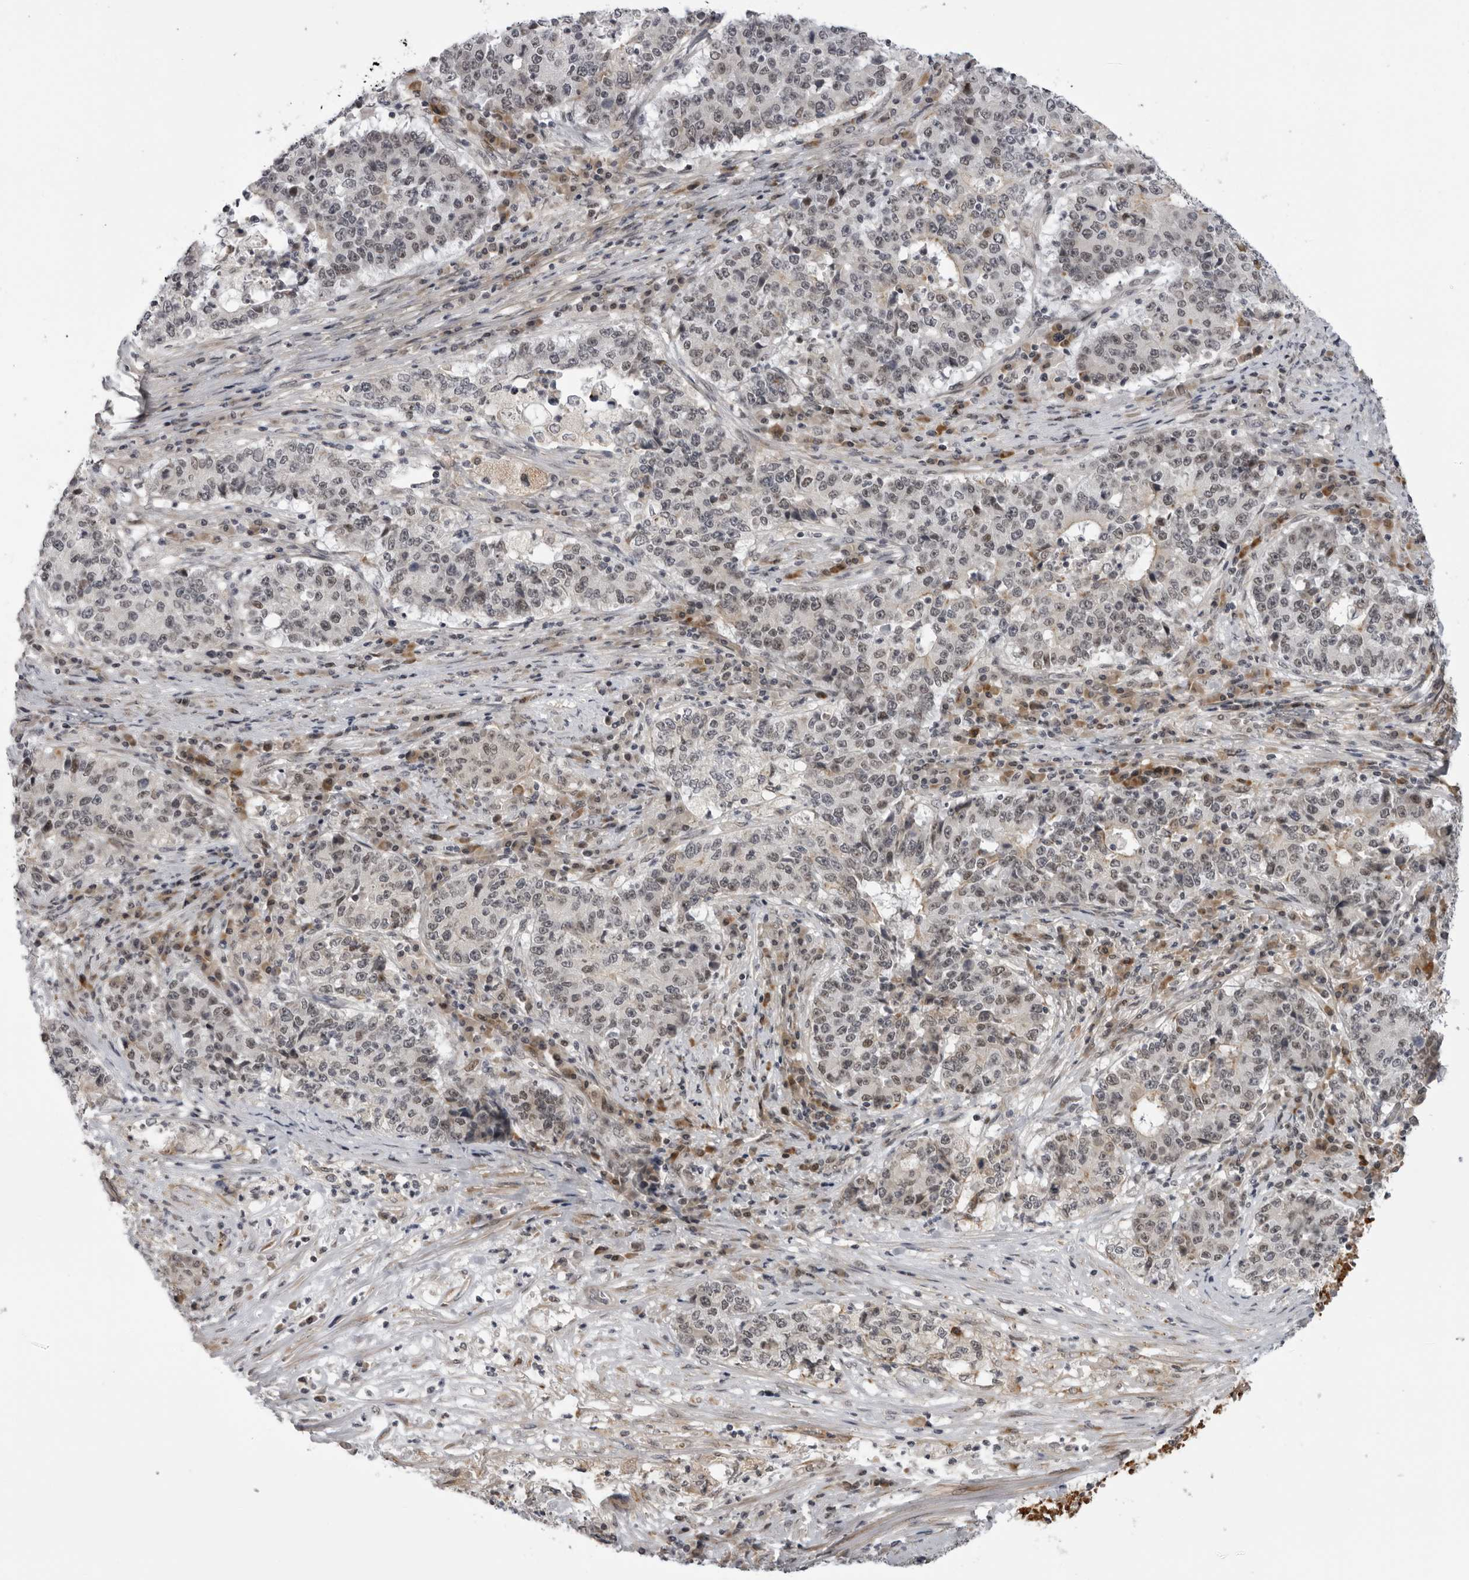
{"staining": {"intensity": "weak", "quantity": ">75%", "location": "nuclear"}, "tissue": "stomach cancer", "cell_type": "Tumor cells", "image_type": "cancer", "snomed": [{"axis": "morphology", "description": "Adenocarcinoma, NOS"}, {"axis": "topography", "description": "Stomach"}], "caption": "Tumor cells display low levels of weak nuclear staining in approximately >75% of cells in human stomach cancer (adenocarcinoma).", "gene": "ALPK2", "patient": {"sex": "male", "age": 59}}